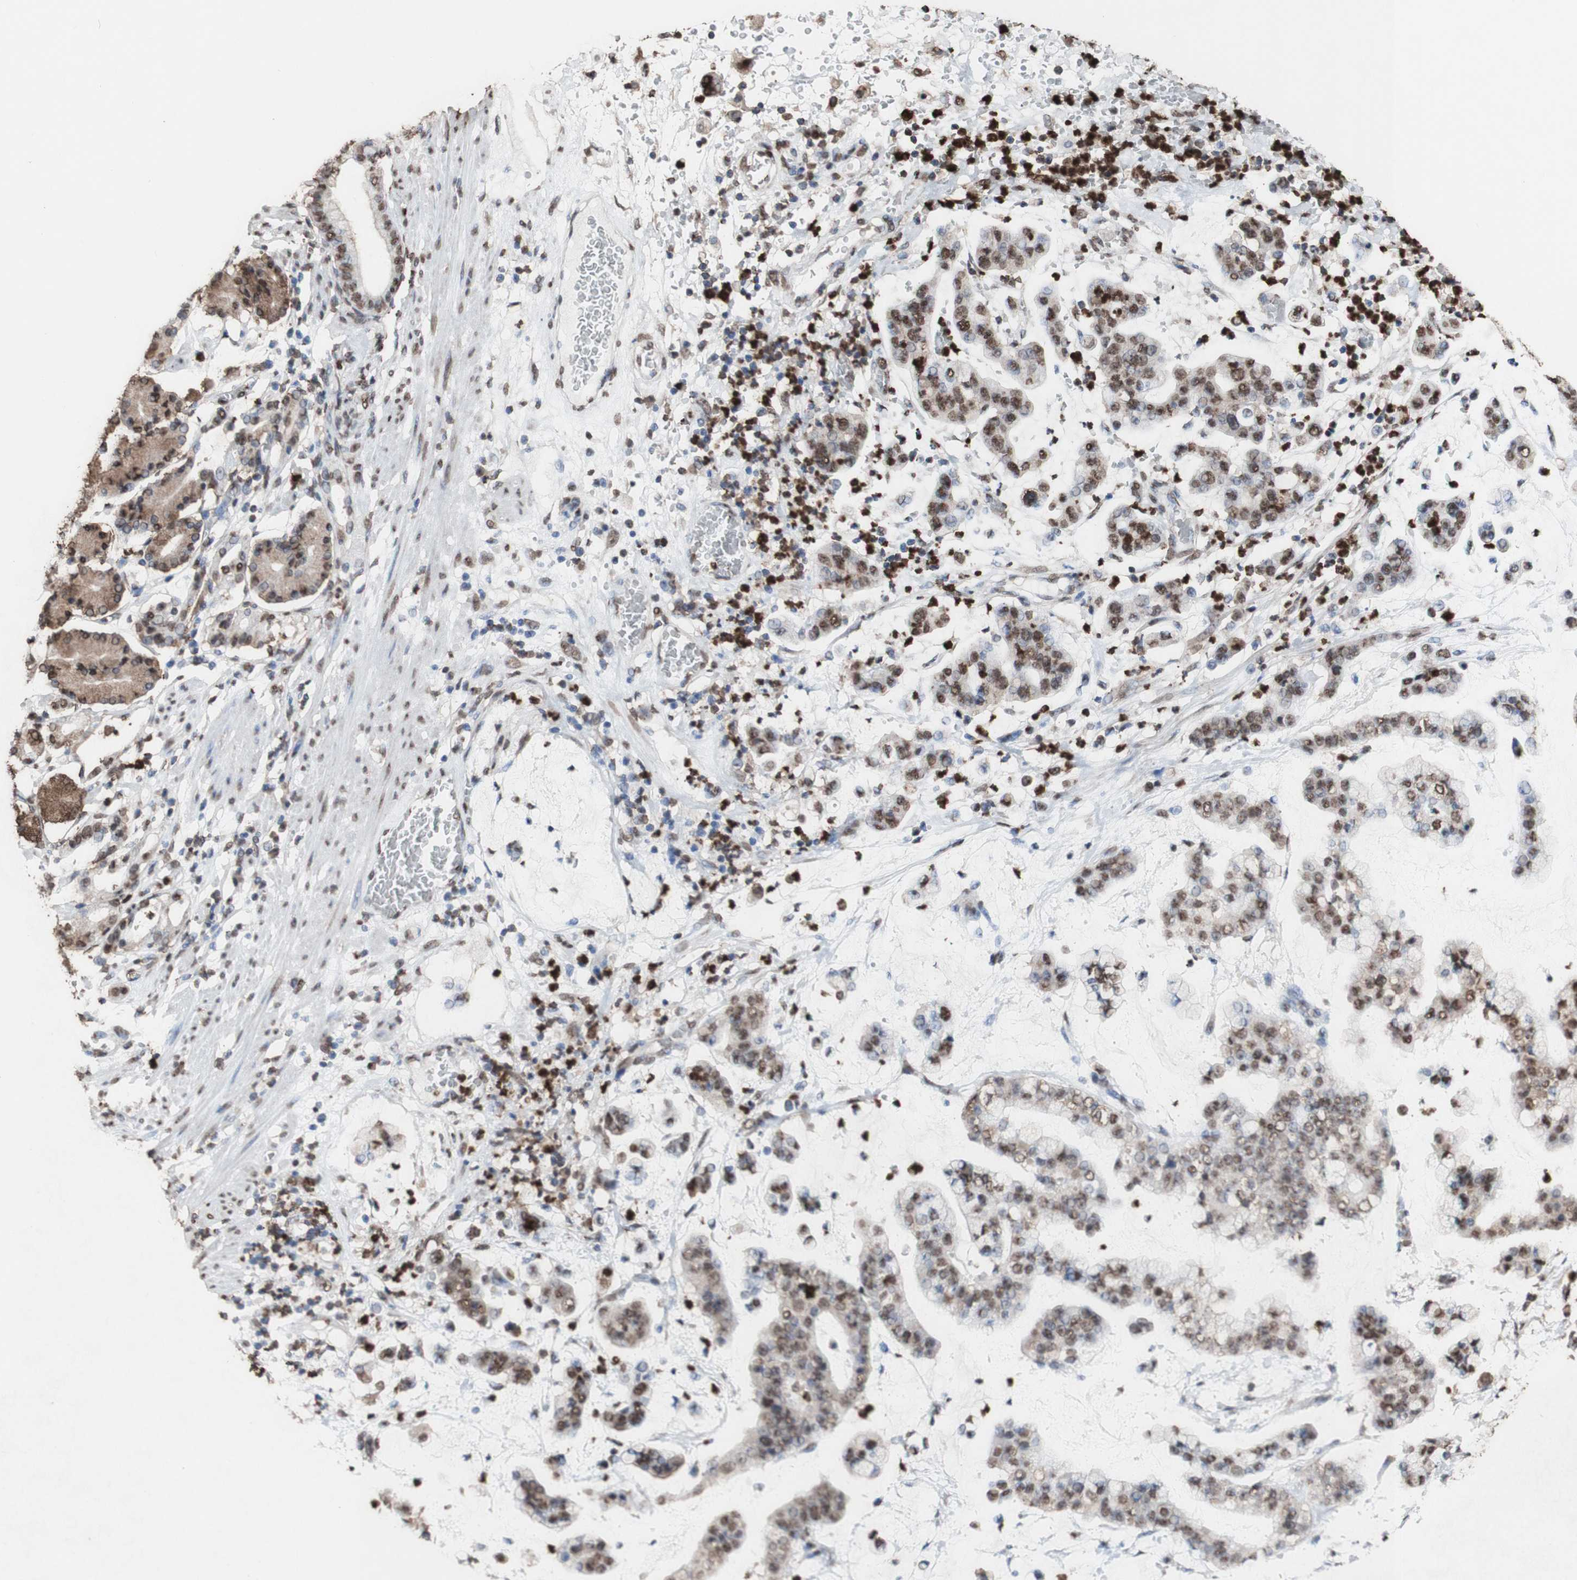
{"staining": {"intensity": "moderate", "quantity": ">75%", "location": "cytoplasmic/membranous,nuclear"}, "tissue": "stomach cancer", "cell_type": "Tumor cells", "image_type": "cancer", "snomed": [{"axis": "morphology", "description": "Normal tissue, NOS"}, {"axis": "morphology", "description": "Adenocarcinoma, NOS"}, {"axis": "topography", "description": "Stomach, upper"}, {"axis": "topography", "description": "Stomach"}], "caption": "IHC staining of stomach cancer, which displays medium levels of moderate cytoplasmic/membranous and nuclear staining in about >75% of tumor cells indicating moderate cytoplasmic/membranous and nuclear protein positivity. The staining was performed using DAB (3,3'-diaminobenzidine) (brown) for protein detection and nuclei were counterstained in hematoxylin (blue).", "gene": "PIDD1", "patient": {"sex": "male", "age": 76}}